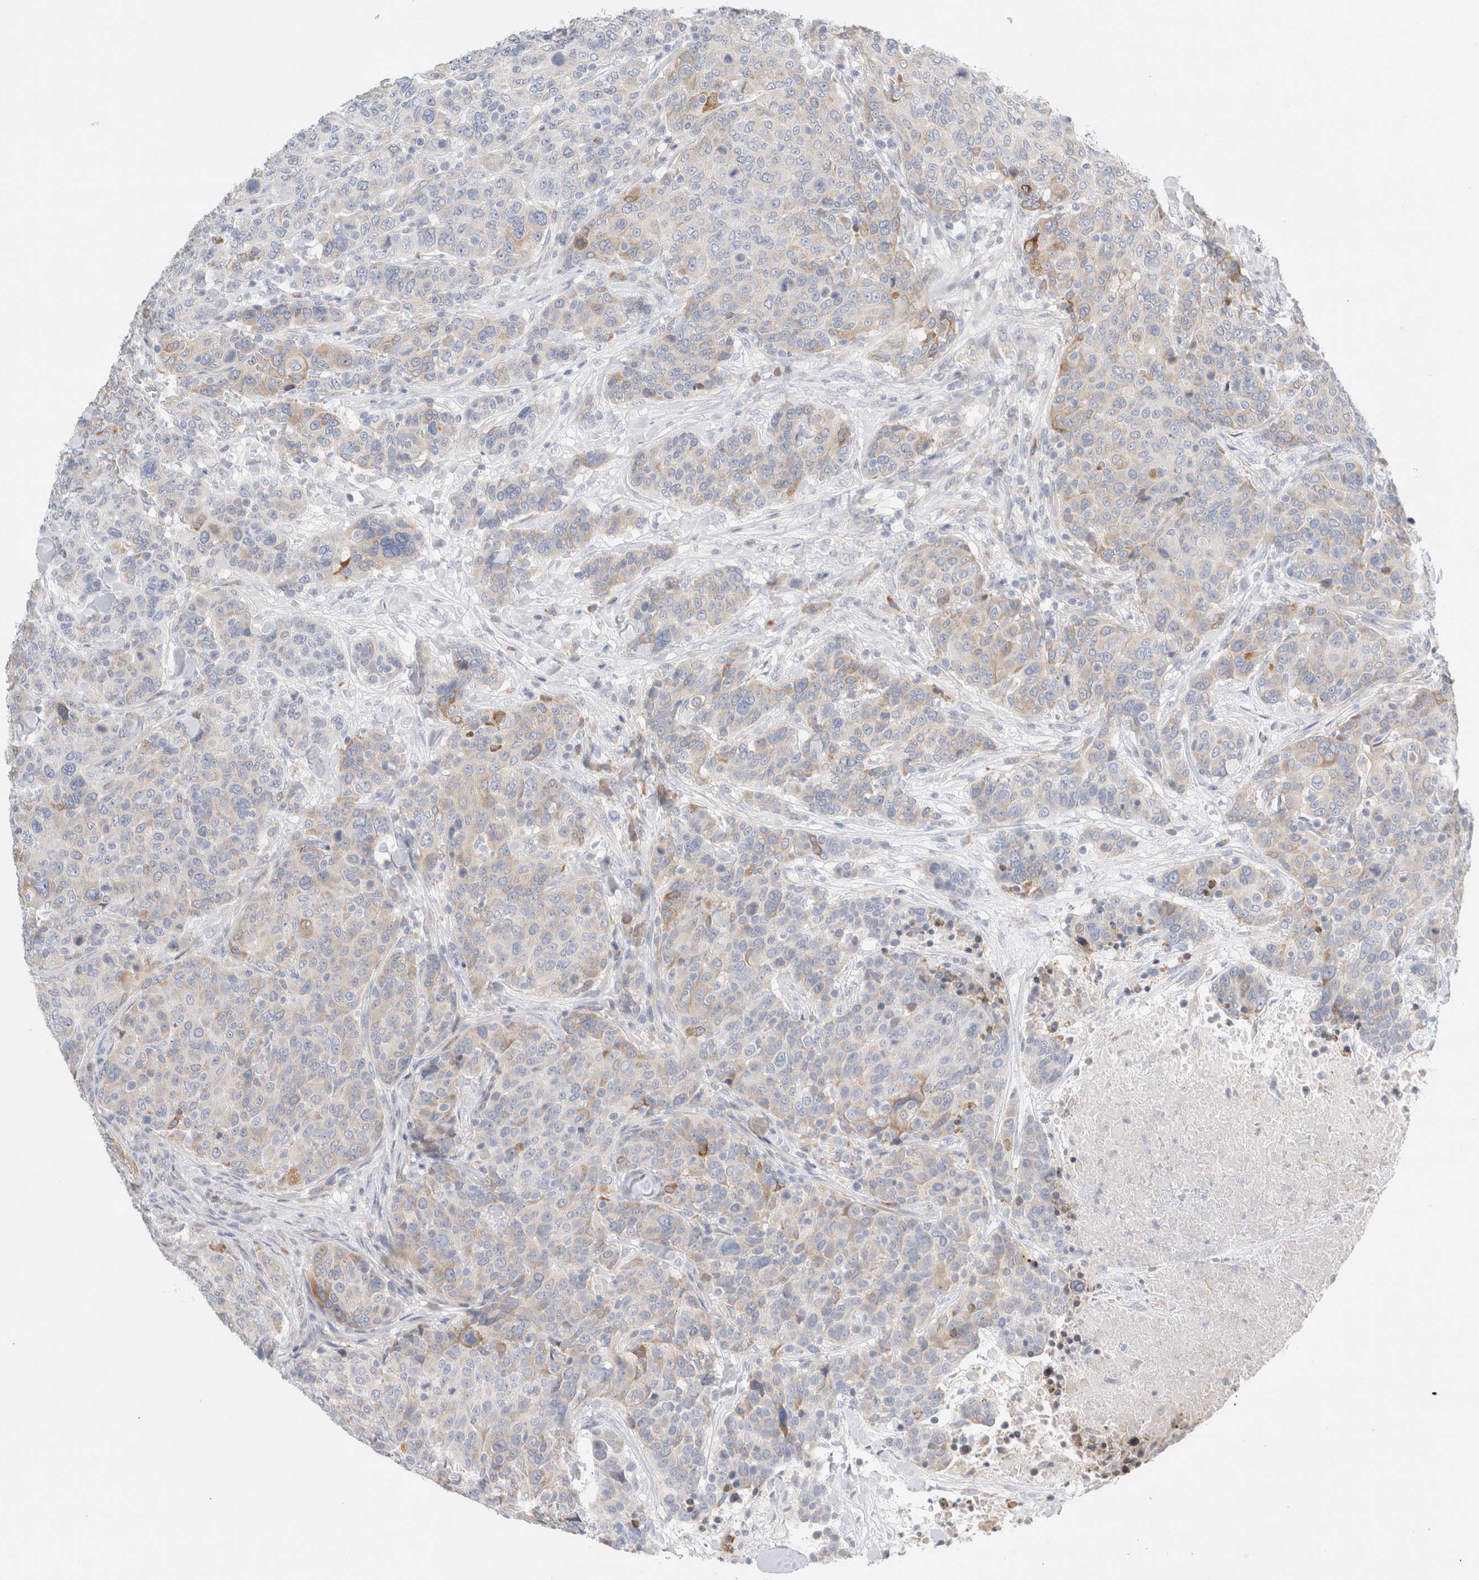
{"staining": {"intensity": "weak", "quantity": "<25%", "location": "cytoplasmic/membranous"}, "tissue": "breast cancer", "cell_type": "Tumor cells", "image_type": "cancer", "snomed": [{"axis": "morphology", "description": "Duct carcinoma"}, {"axis": "topography", "description": "Breast"}], "caption": "Immunohistochemistry (IHC) photomicrograph of breast intraductal carcinoma stained for a protein (brown), which demonstrates no staining in tumor cells.", "gene": "CSK", "patient": {"sex": "female", "age": 37}}